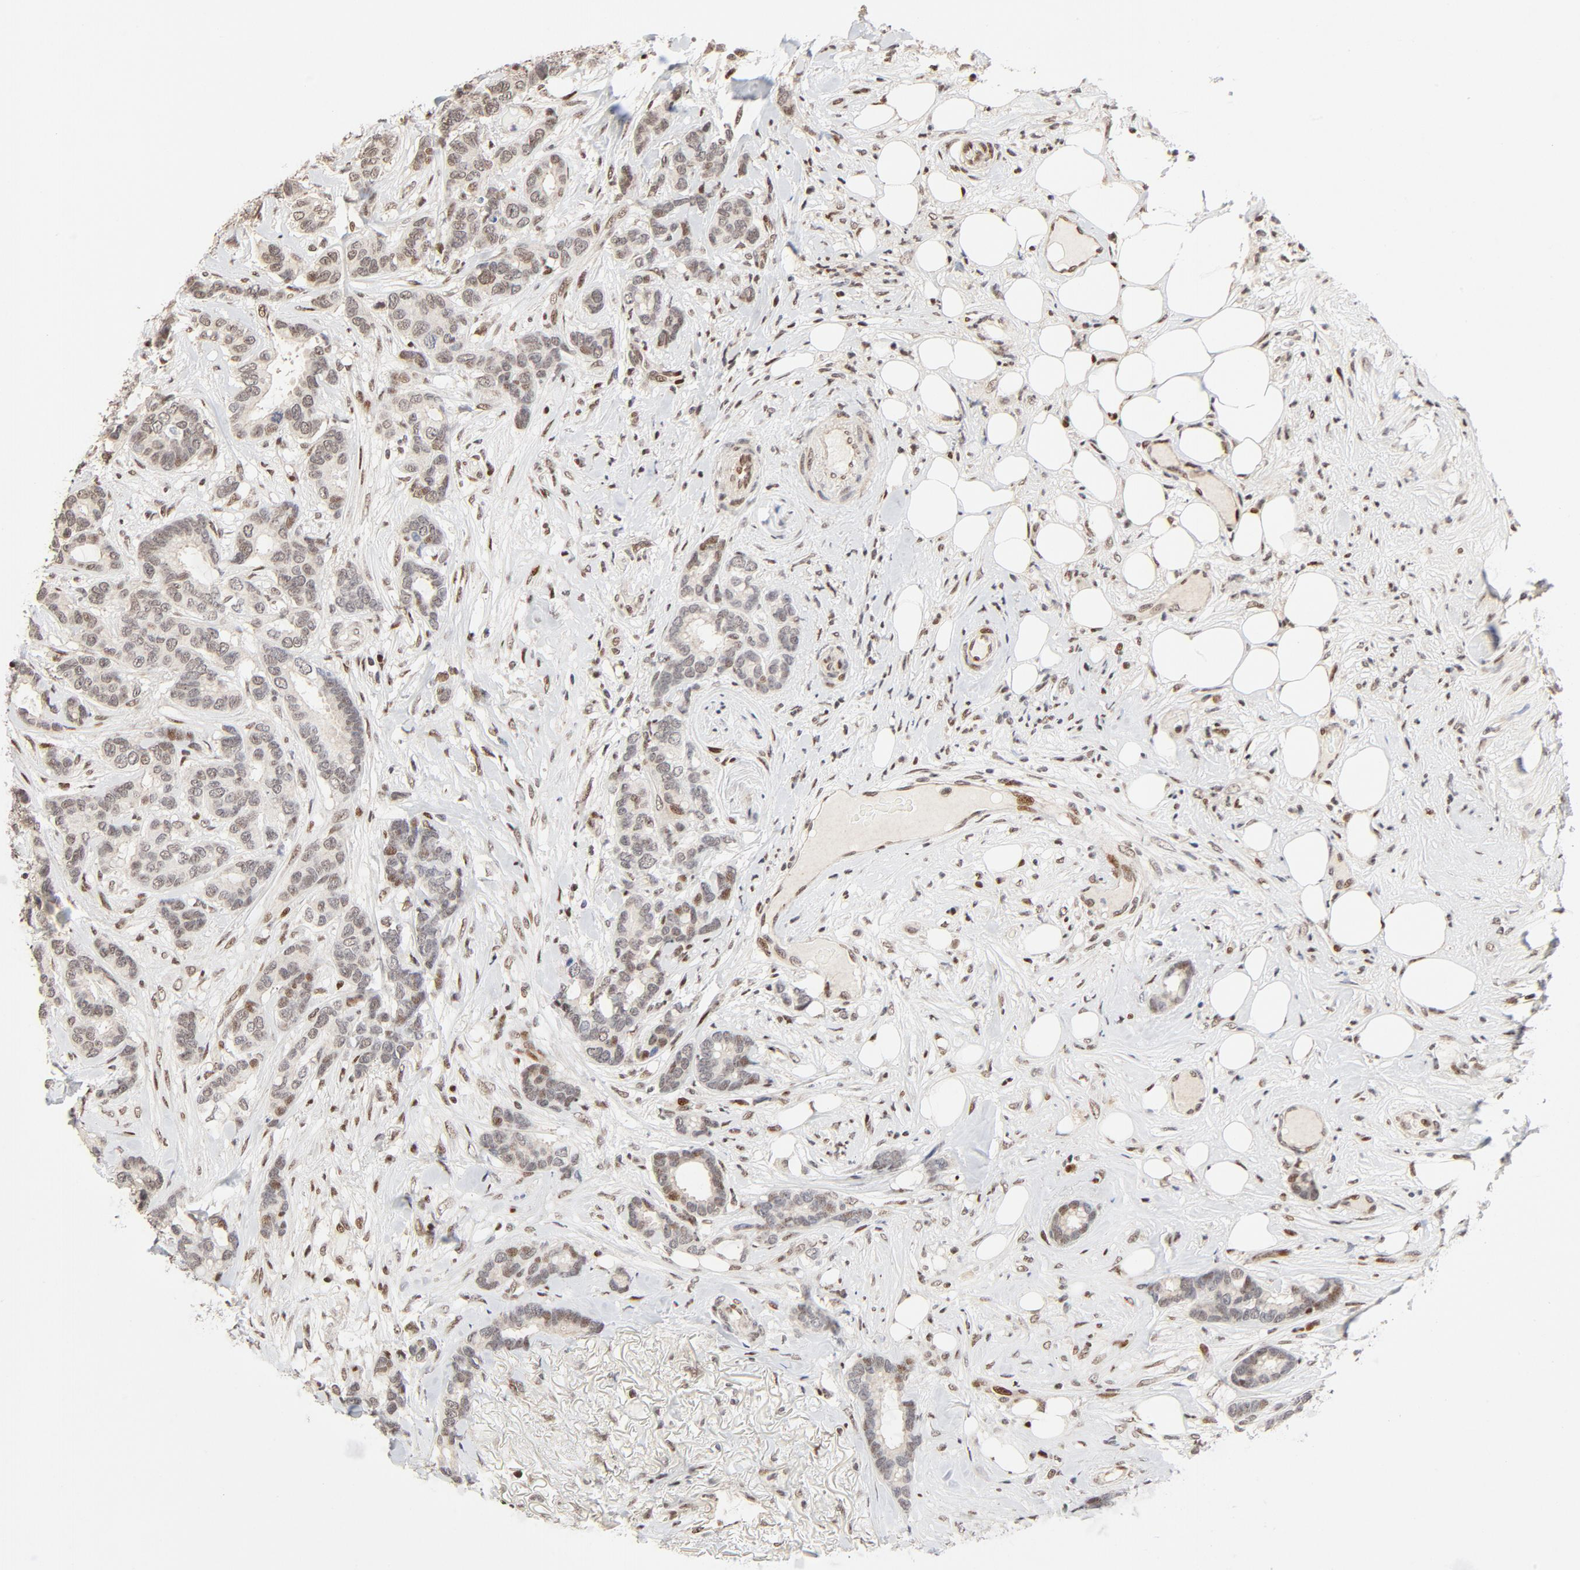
{"staining": {"intensity": "weak", "quantity": "25%-75%", "location": "nuclear"}, "tissue": "breast cancer", "cell_type": "Tumor cells", "image_type": "cancer", "snomed": [{"axis": "morphology", "description": "Duct carcinoma"}, {"axis": "topography", "description": "Breast"}], "caption": "IHC (DAB (3,3'-diaminobenzidine)) staining of breast cancer (intraductal carcinoma) exhibits weak nuclear protein positivity in about 25%-75% of tumor cells.", "gene": "GTF2I", "patient": {"sex": "female", "age": 87}}